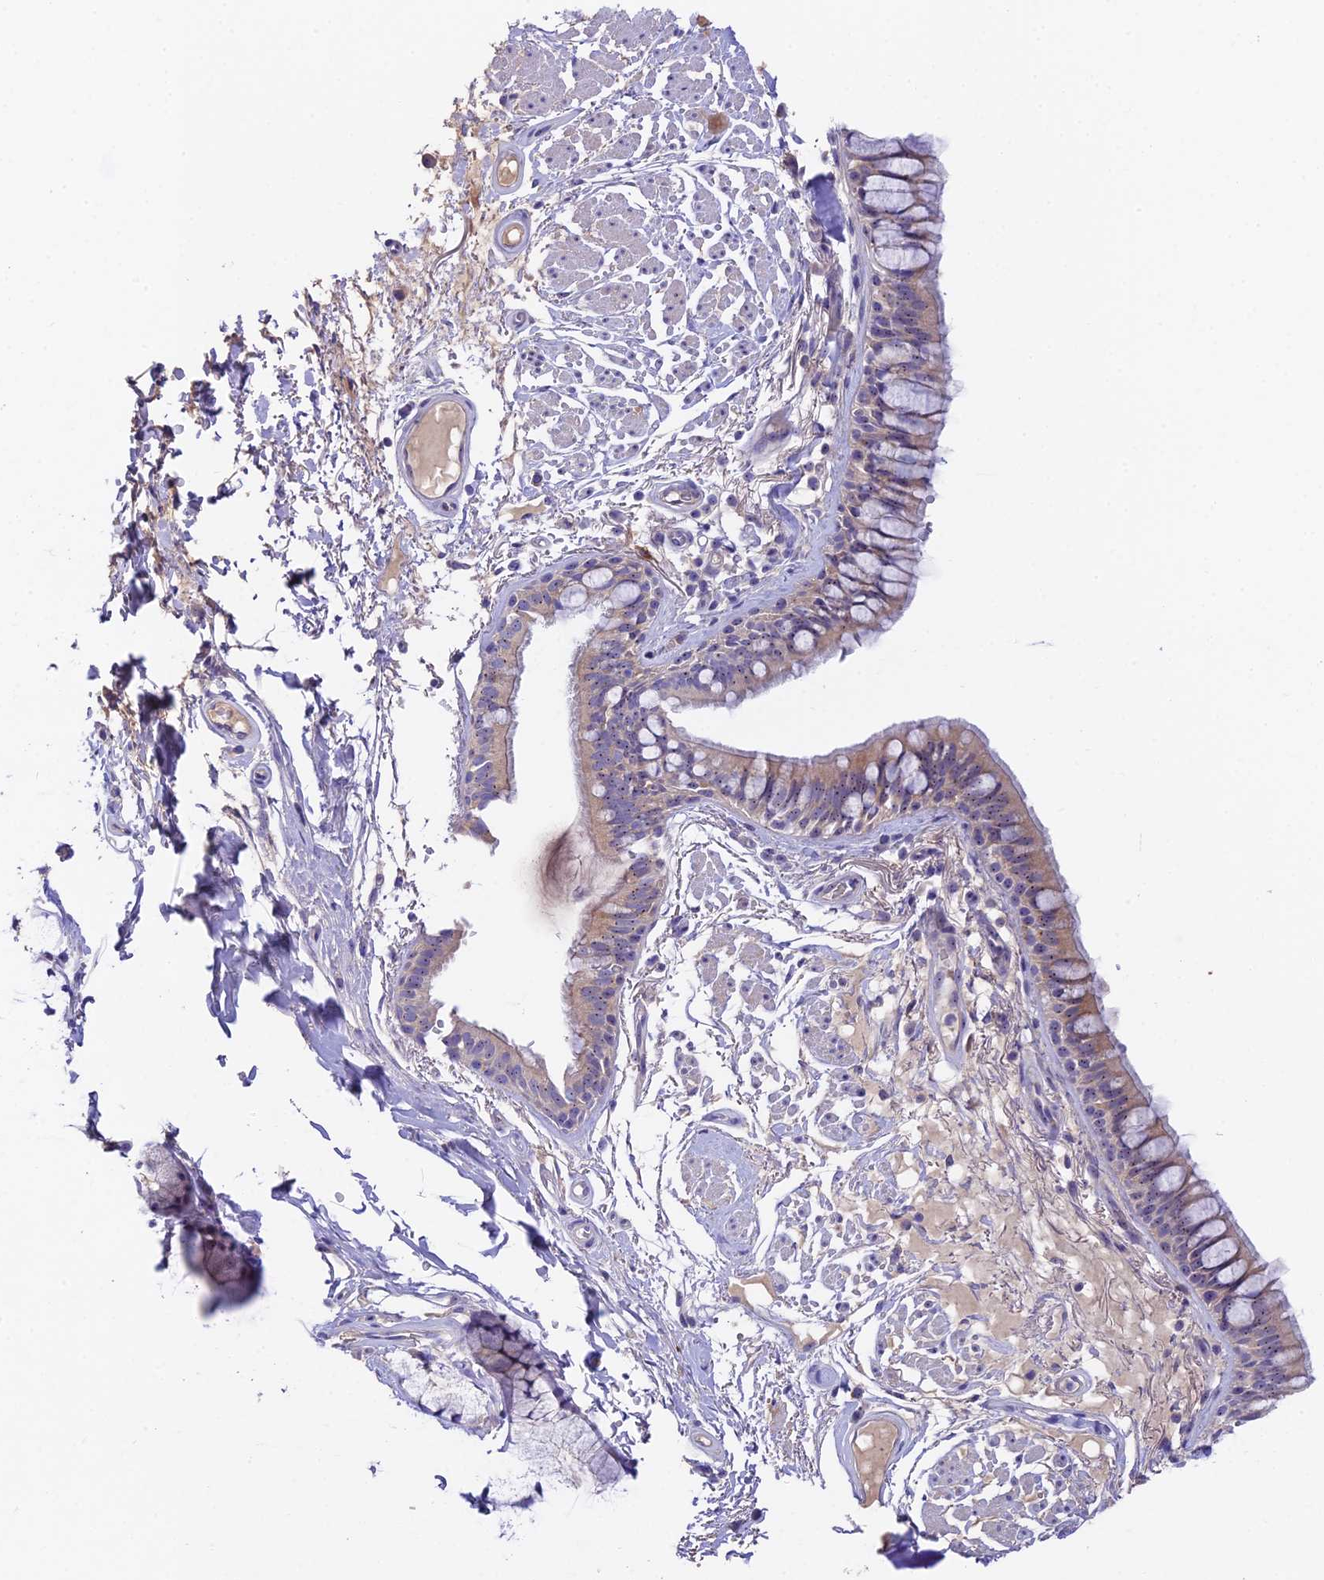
{"staining": {"intensity": "weak", "quantity": ">75%", "location": "cytoplasmic/membranous"}, "tissue": "bronchus", "cell_type": "Respiratory epithelial cells", "image_type": "normal", "snomed": [{"axis": "morphology", "description": "Normal tissue, NOS"}, {"axis": "topography", "description": "Bronchus"}], "caption": "This image demonstrates immunohistochemistry (IHC) staining of unremarkable bronchus, with low weak cytoplasmic/membranous staining in about >75% of respiratory epithelial cells.", "gene": "DUSP29", "patient": {"sex": "male", "age": 70}}